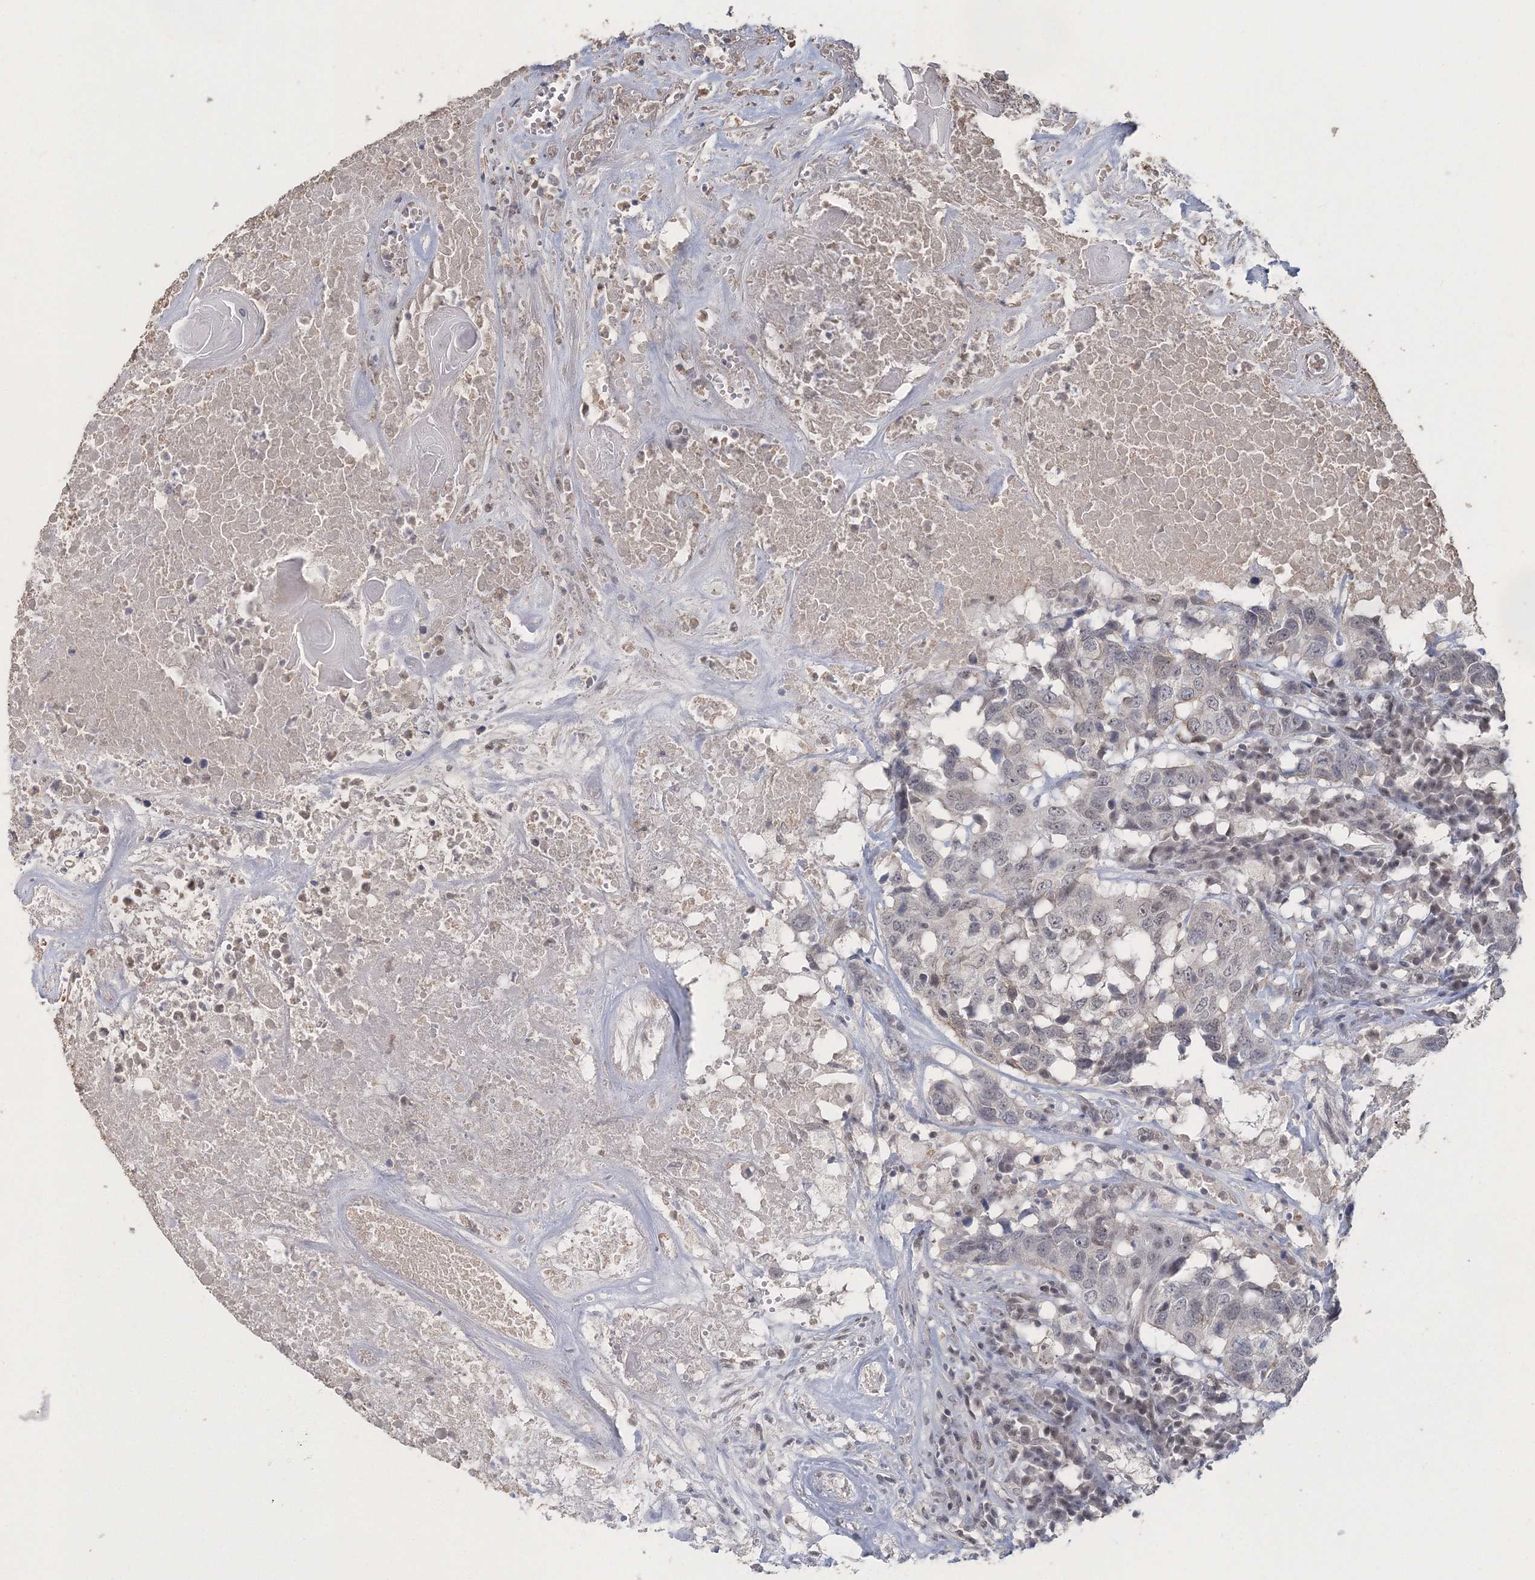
{"staining": {"intensity": "negative", "quantity": "none", "location": "none"}, "tissue": "head and neck cancer", "cell_type": "Tumor cells", "image_type": "cancer", "snomed": [{"axis": "morphology", "description": "Squamous cell carcinoma, NOS"}, {"axis": "topography", "description": "Head-Neck"}], "caption": "The IHC image has no significant positivity in tumor cells of squamous cell carcinoma (head and neck) tissue.", "gene": "UIMC1", "patient": {"sex": "male", "age": 66}}